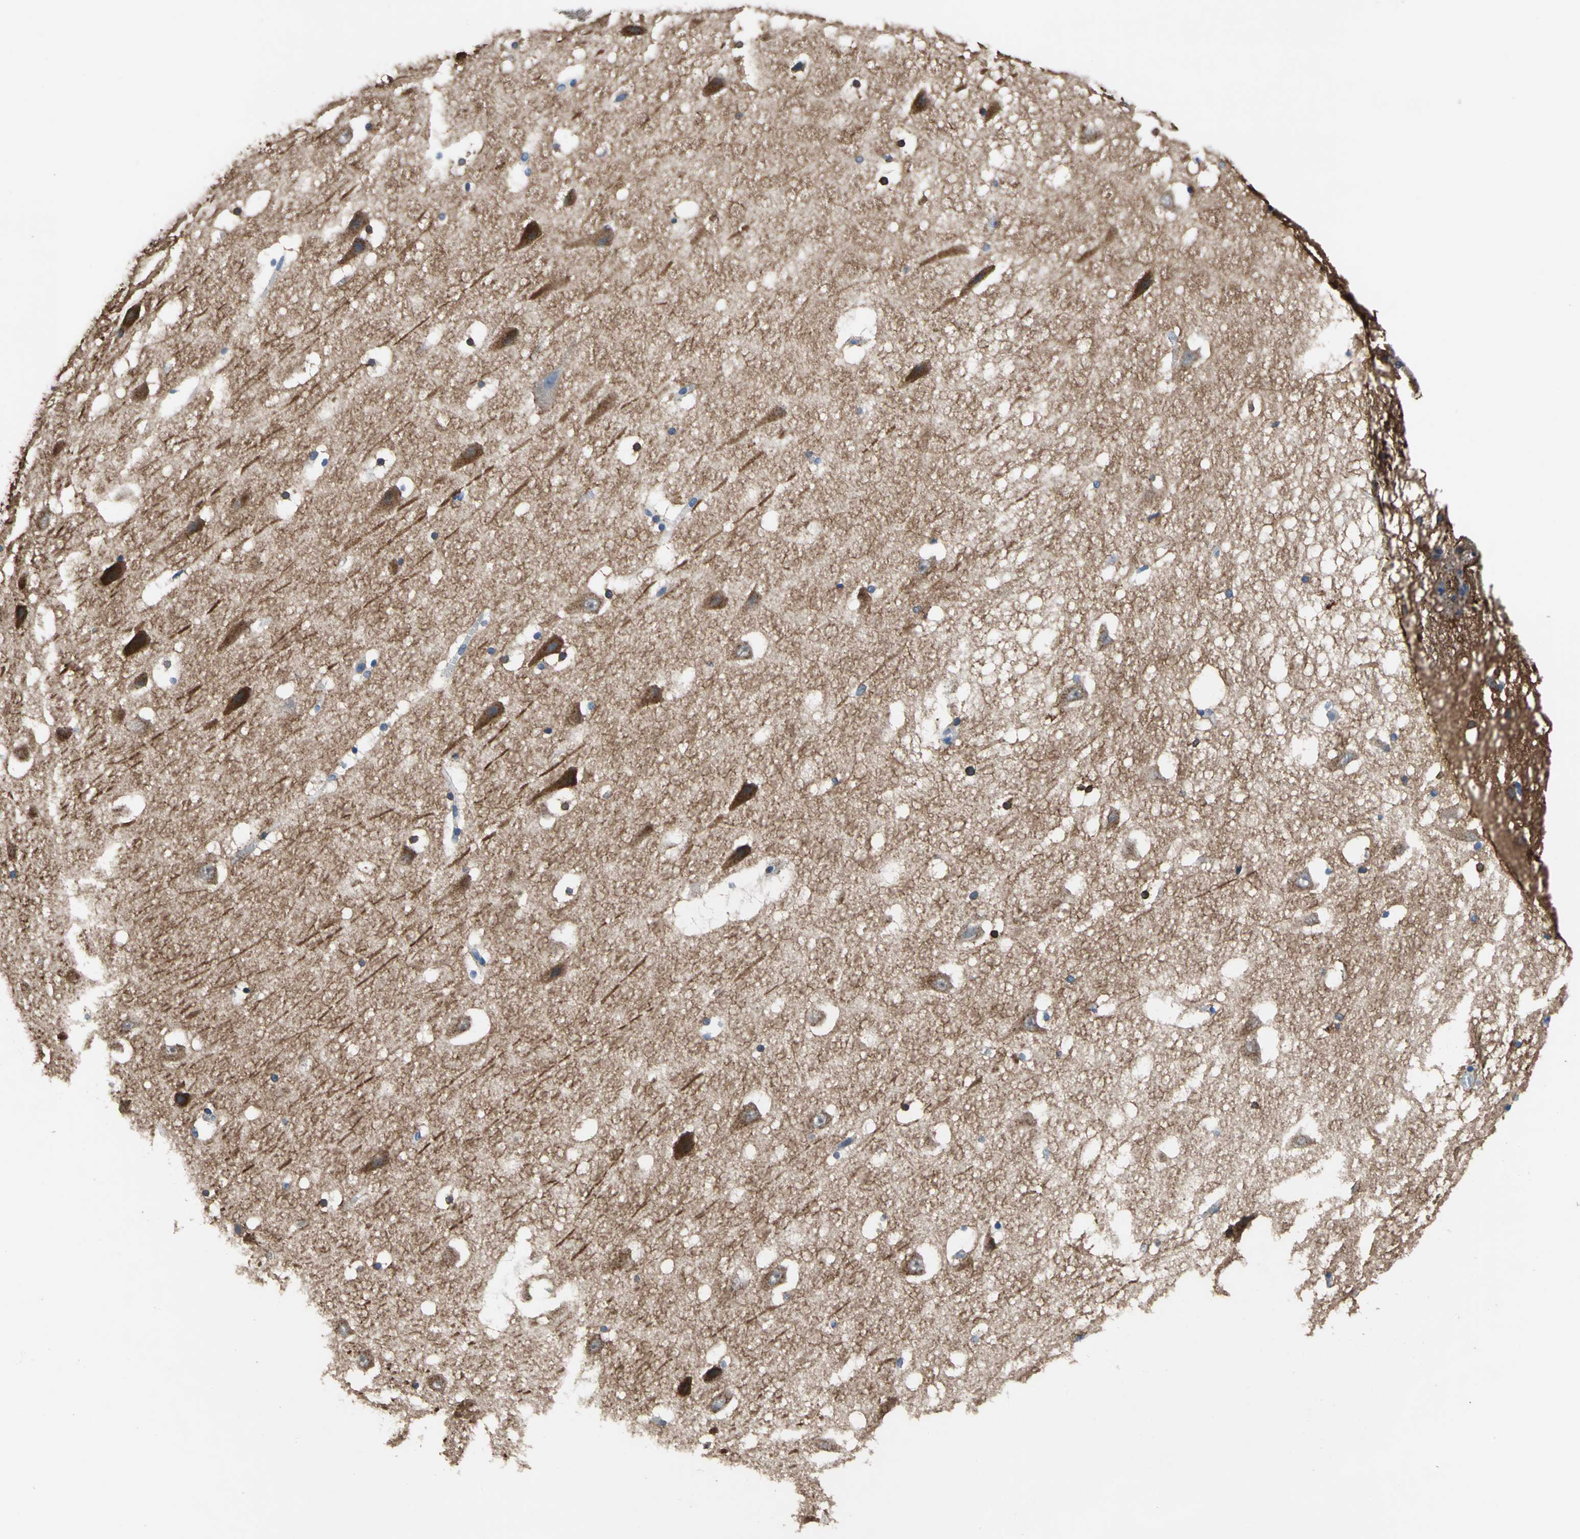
{"staining": {"intensity": "strong", "quantity": "<25%", "location": "cytoplasmic/membranous"}, "tissue": "hippocampus", "cell_type": "Glial cells", "image_type": "normal", "snomed": [{"axis": "morphology", "description": "Normal tissue, NOS"}, {"axis": "topography", "description": "Hippocampus"}], "caption": "A histopathology image showing strong cytoplasmic/membranous expression in approximately <25% of glial cells in unremarkable hippocampus, as visualized by brown immunohistochemical staining.", "gene": "PRKCA", "patient": {"sex": "male", "age": 45}}